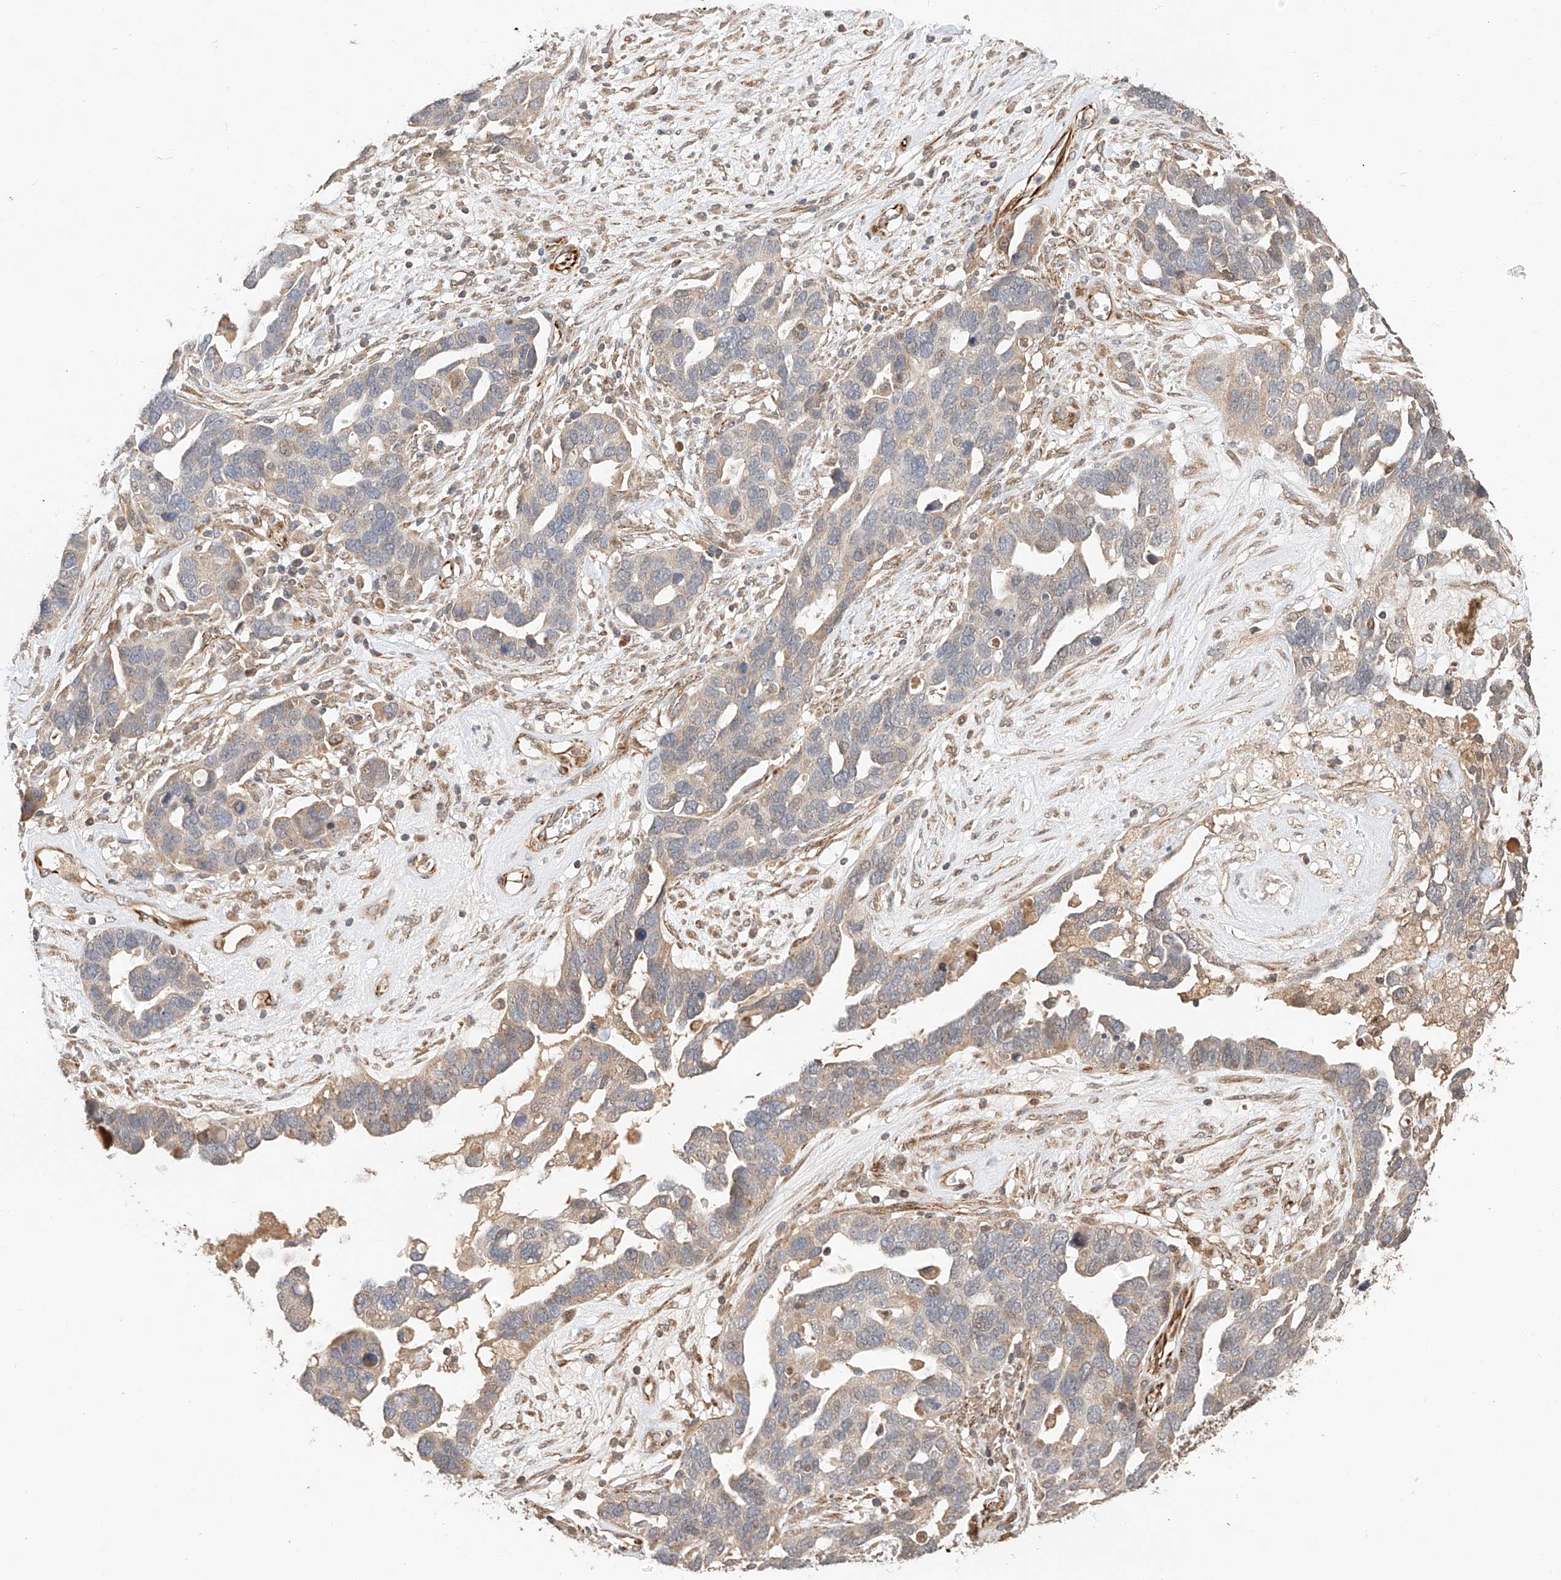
{"staining": {"intensity": "negative", "quantity": "none", "location": "none"}, "tissue": "ovarian cancer", "cell_type": "Tumor cells", "image_type": "cancer", "snomed": [{"axis": "morphology", "description": "Cystadenocarcinoma, serous, NOS"}, {"axis": "topography", "description": "Ovary"}], "caption": "DAB immunohistochemical staining of ovarian cancer displays no significant expression in tumor cells. Nuclei are stained in blue.", "gene": "SUSD6", "patient": {"sex": "female", "age": 54}}